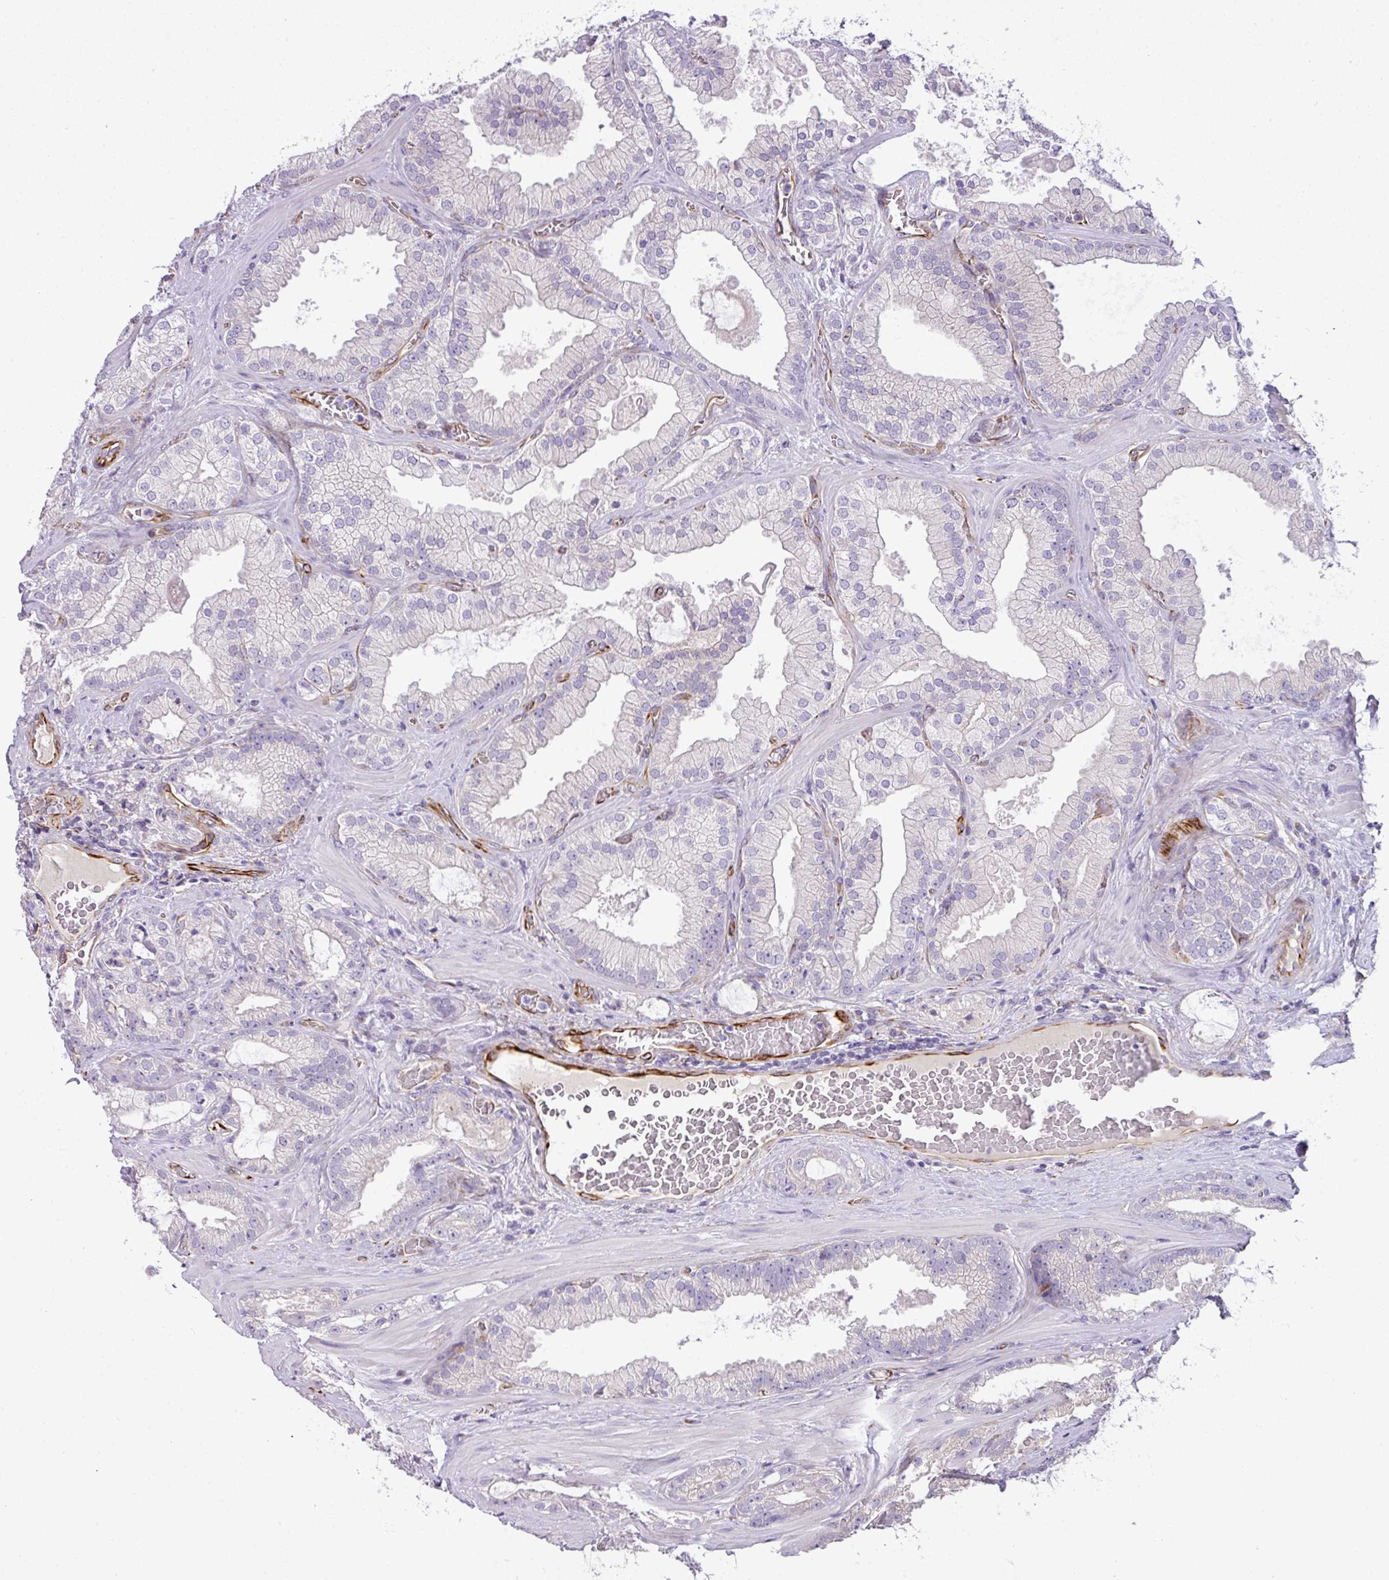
{"staining": {"intensity": "negative", "quantity": "none", "location": "none"}, "tissue": "prostate cancer", "cell_type": "Tumor cells", "image_type": "cancer", "snomed": [{"axis": "morphology", "description": "Adenocarcinoma, High grade"}, {"axis": "topography", "description": "Prostate"}], "caption": "Immunohistochemistry (IHC) of human adenocarcinoma (high-grade) (prostate) shows no staining in tumor cells. (Brightfield microscopy of DAB IHC at high magnification).", "gene": "ENSG00000273748", "patient": {"sex": "male", "age": 68}}